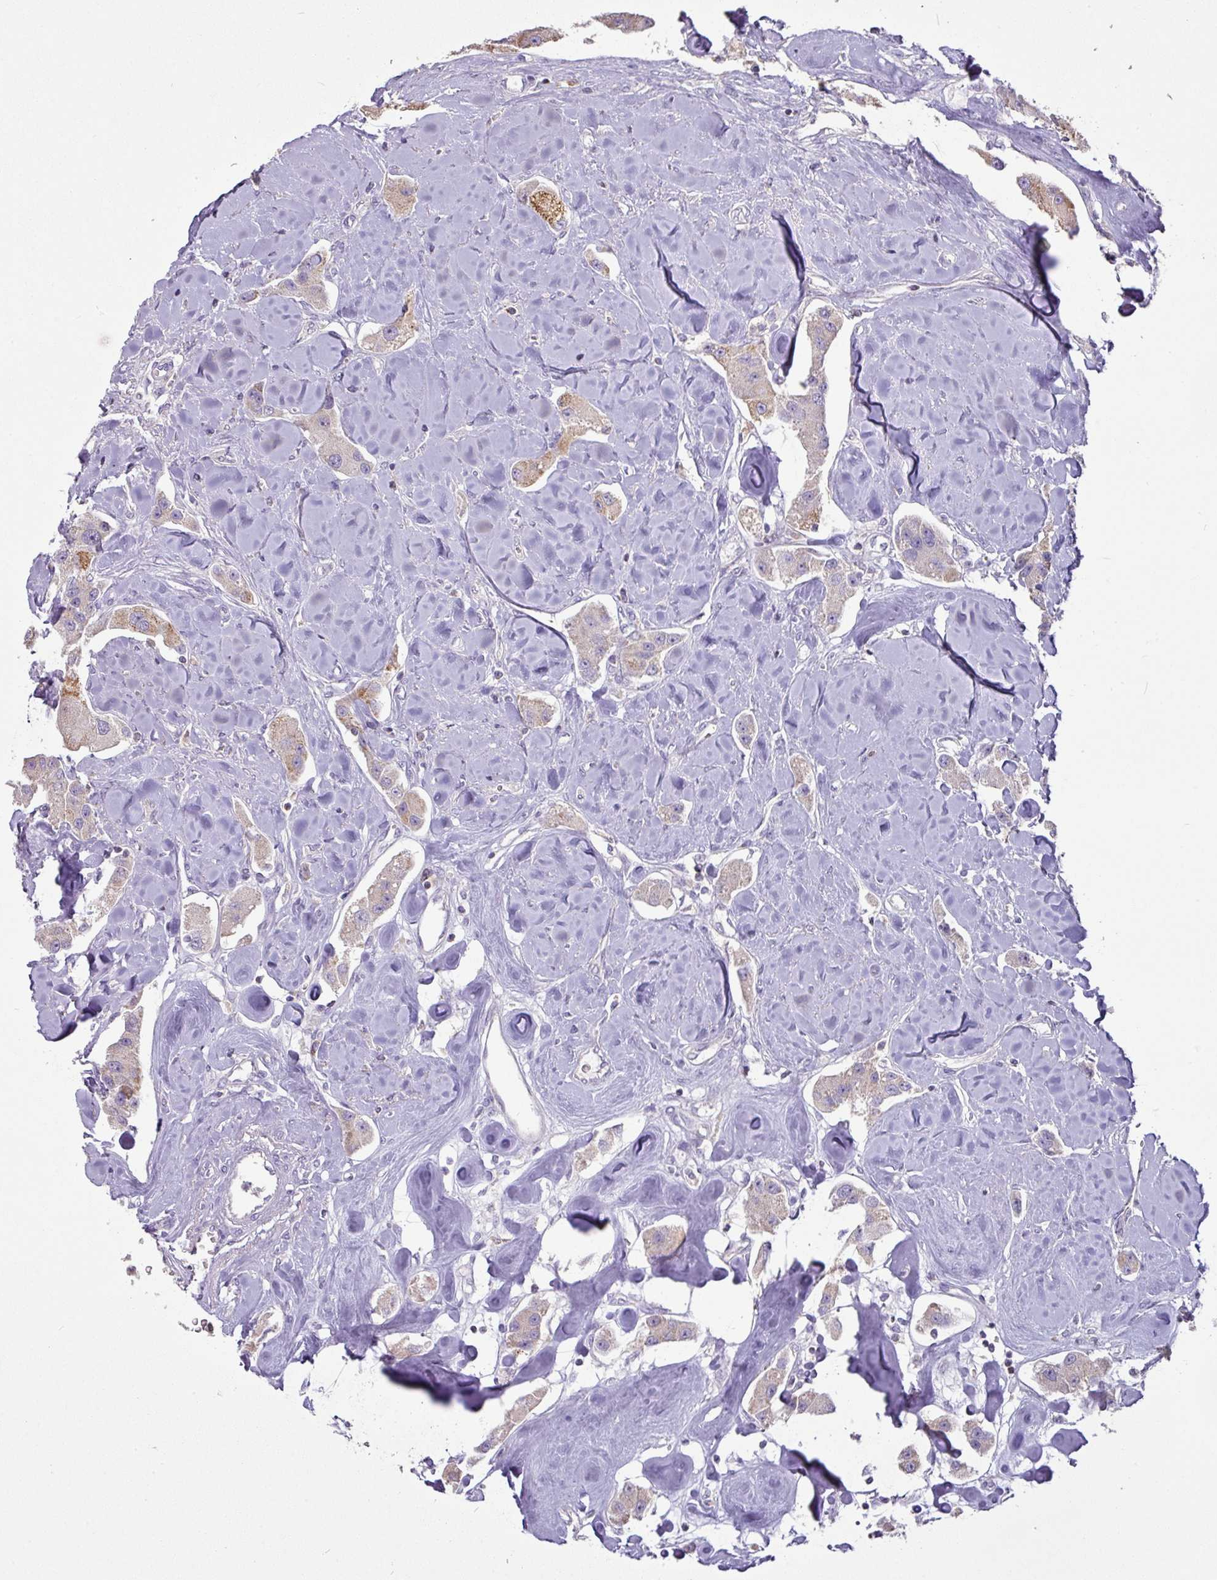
{"staining": {"intensity": "moderate", "quantity": "<25%", "location": "cytoplasmic/membranous"}, "tissue": "carcinoid", "cell_type": "Tumor cells", "image_type": "cancer", "snomed": [{"axis": "morphology", "description": "Carcinoid, malignant, NOS"}, {"axis": "topography", "description": "Pancreas"}], "caption": "Malignant carcinoid was stained to show a protein in brown. There is low levels of moderate cytoplasmic/membranous positivity in about <25% of tumor cells.", "gene": "TRAPPC1", "patient": {"sex": "male", "age": 41}}